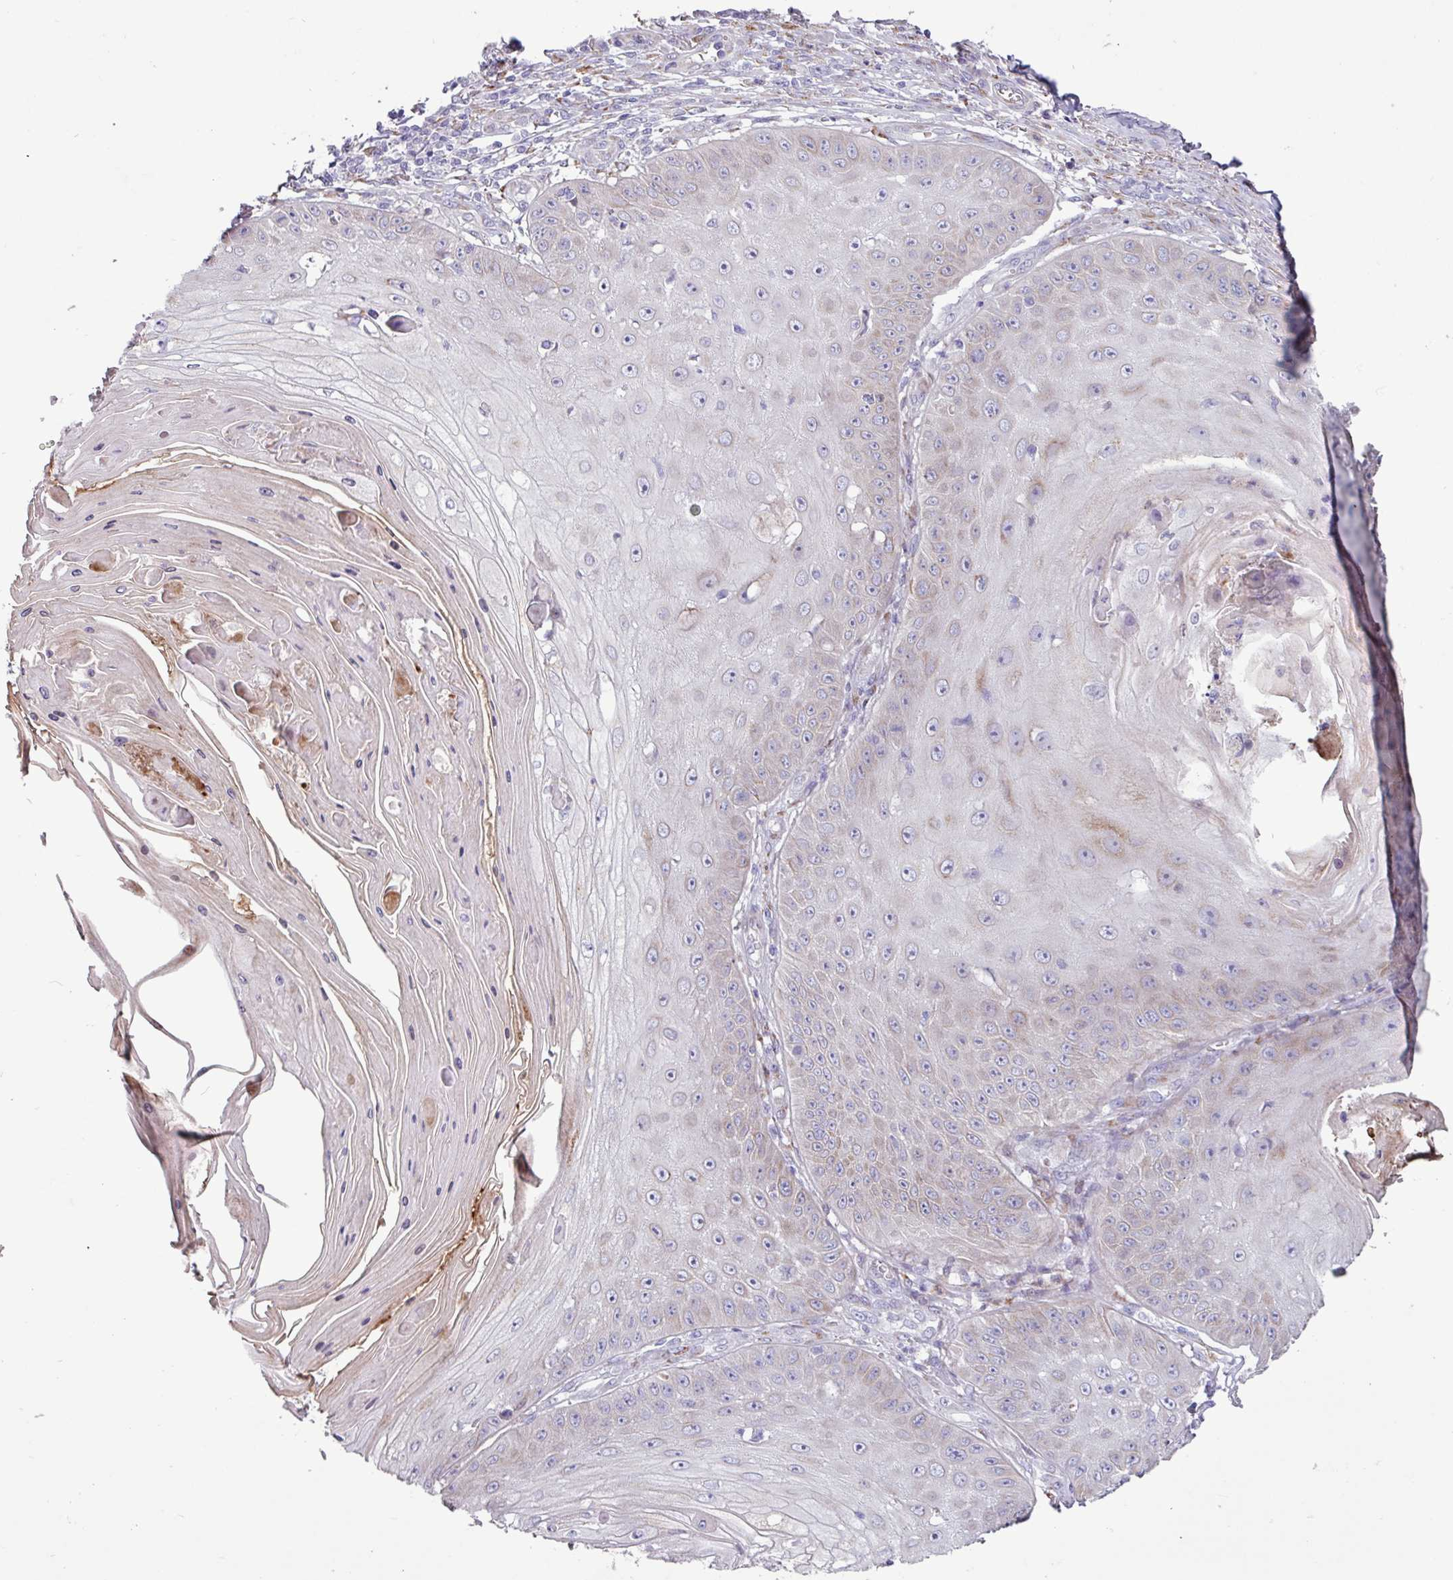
{"staining": {"intensity": "negative", "quantity": "none", "location": "none"}, "tissue": "skin cancer", "cell_type": "Tumor cells", "image_type": "cancer", "snomed": [{"axis": "morphology", "description": "Squamous cell carcinoma, NOS"}, {"axis": "topography", "description": "Skin"}], "caption": "This is a photomicrograph of IHC staining of skin cancer (squamous cell carcinoma), which shows no positivity in tumor cells.", "gene": "PPP1R35", "patient": {"sex": "male", "age": 70}}